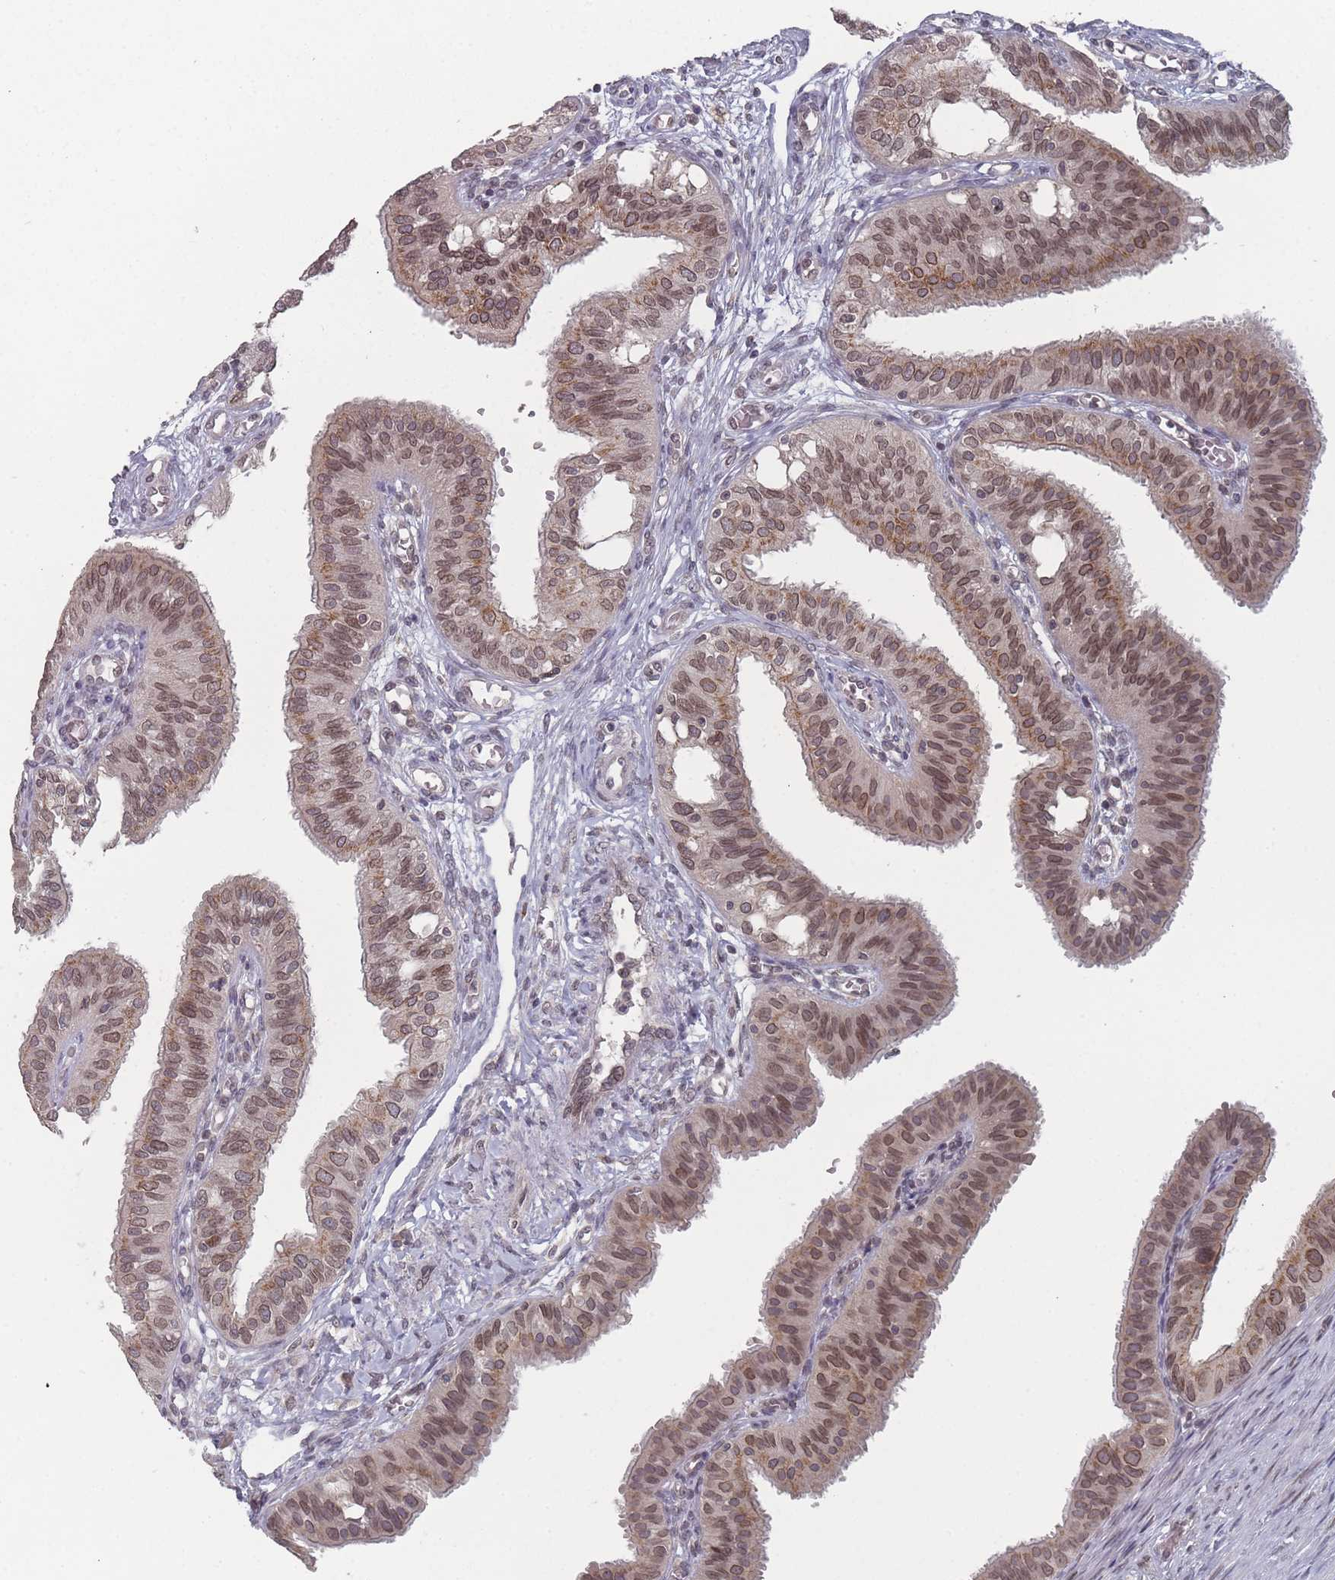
{"staining": {"intensity": "moderate", "quantity": ">75%", "location": "cytoplasmic/membranous,nuclear"}, "tissue": "fallopian tube", "cell_type": "Glandular cells", "image_type": "normal", "snomed": [{"axis": "morphology", "description": "Normal tissue, NOS"}, {"axis": "topography", "description": "Fallopian tube"}, {"axis": "topography", "description": "Ovary"}], "caption": "The immunohistochemical stain labels moderate cytoplasmic/membranous,nuclear positivity in glandular cells of benign fallopian tube. The staining was performed using DAB (3,3'-diaminobenzidine) to visualize the protein expression in brown, while the nuclei were stained in blue with hematoxylin (Magnification: 20x).", "gene": "TBC1D25", "patient": {"sex": "female", "age": 42}}